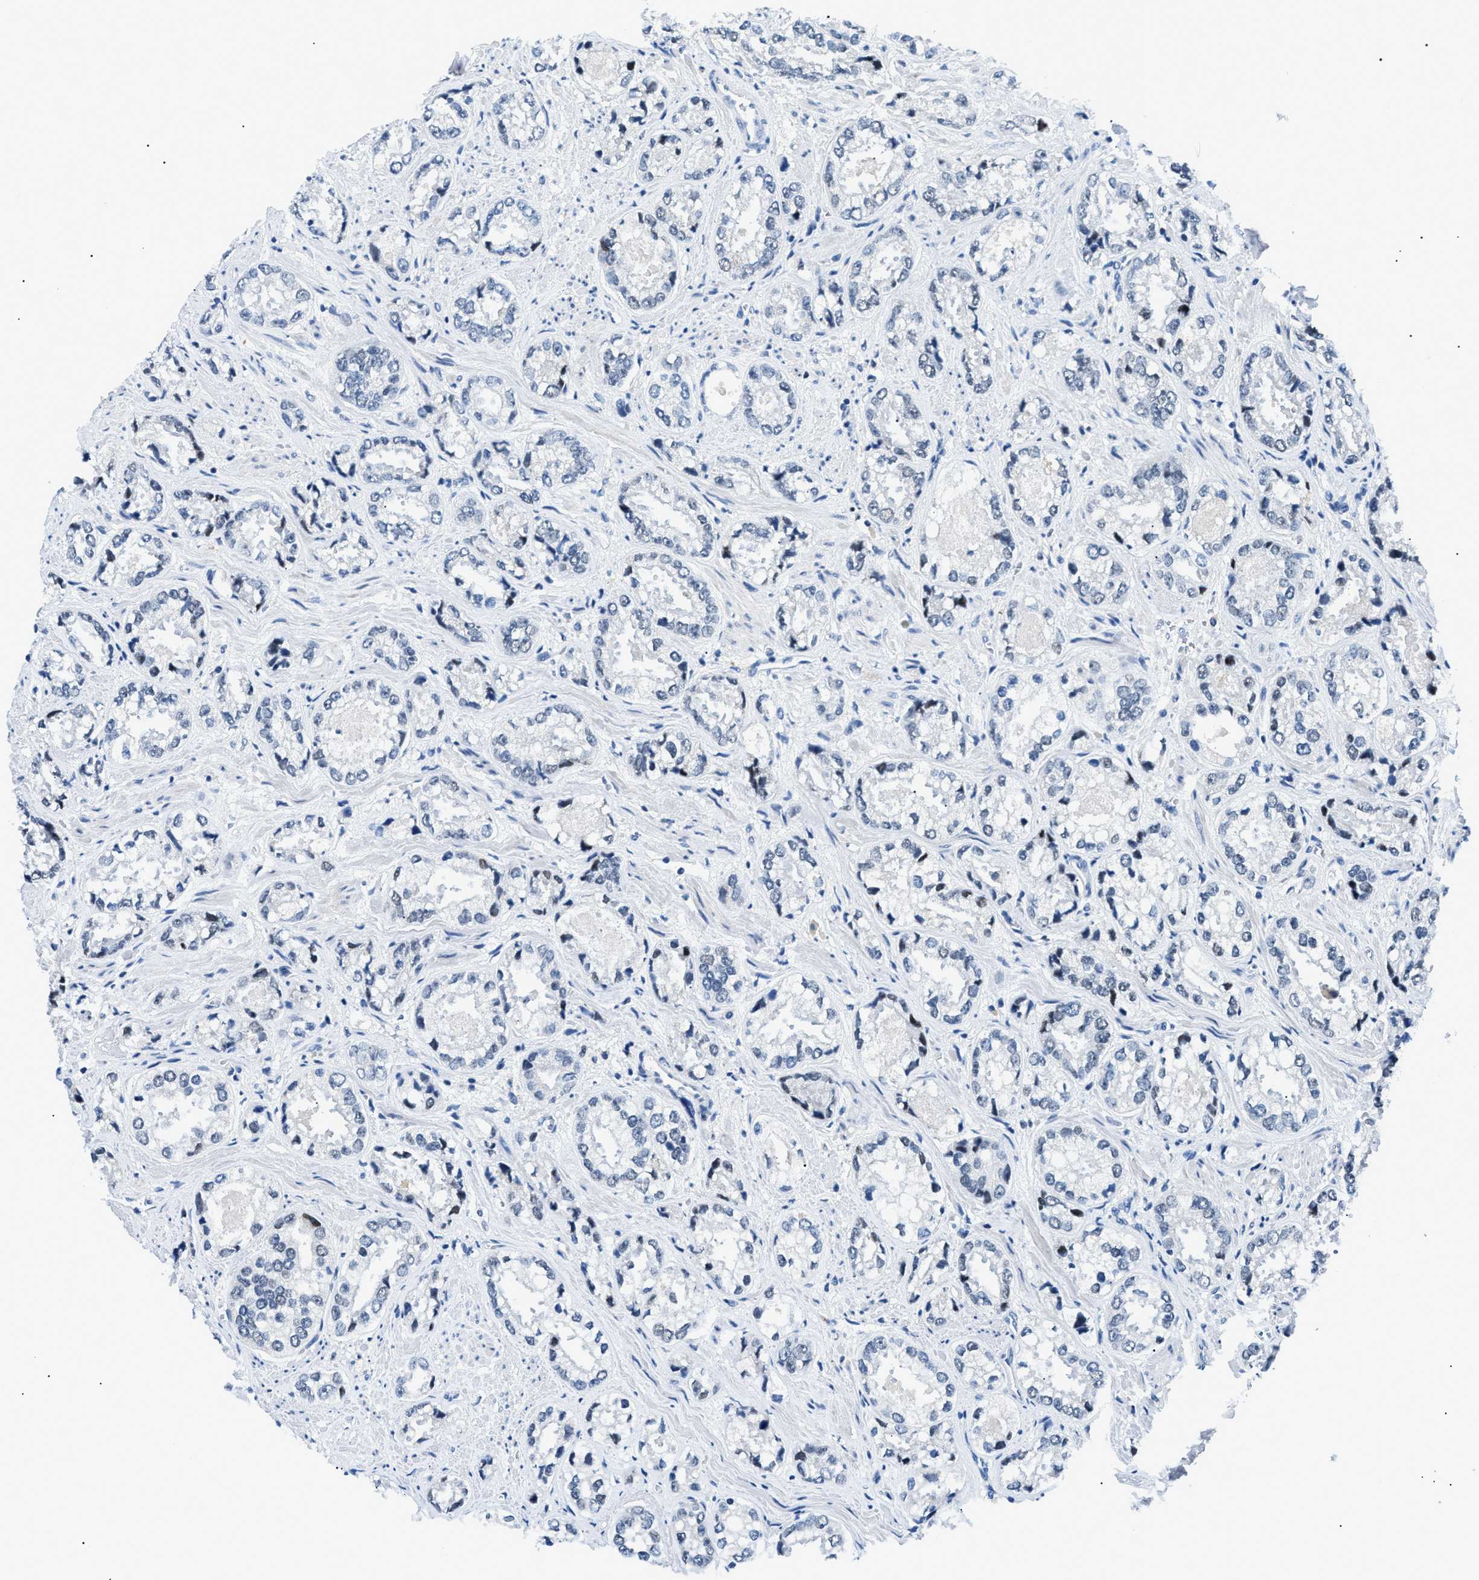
{"staining": {"intensity": "negative", "quantity": "none", "location": "none"}, "tissue": "prostate cancer", "cell_type": "Tumor cells", "image_type": "cancer", "snomed": [{"axis": "morphology", "description": "Adenocarcinoma, High grade"}, {"axis": "topography", "description": "Prostate"}], "caption": "The micrograph displays no staining of tumor cells in prostate cancer.", "gene": "SMARCC1", "patient": {"sex": "male", "age": 61}}